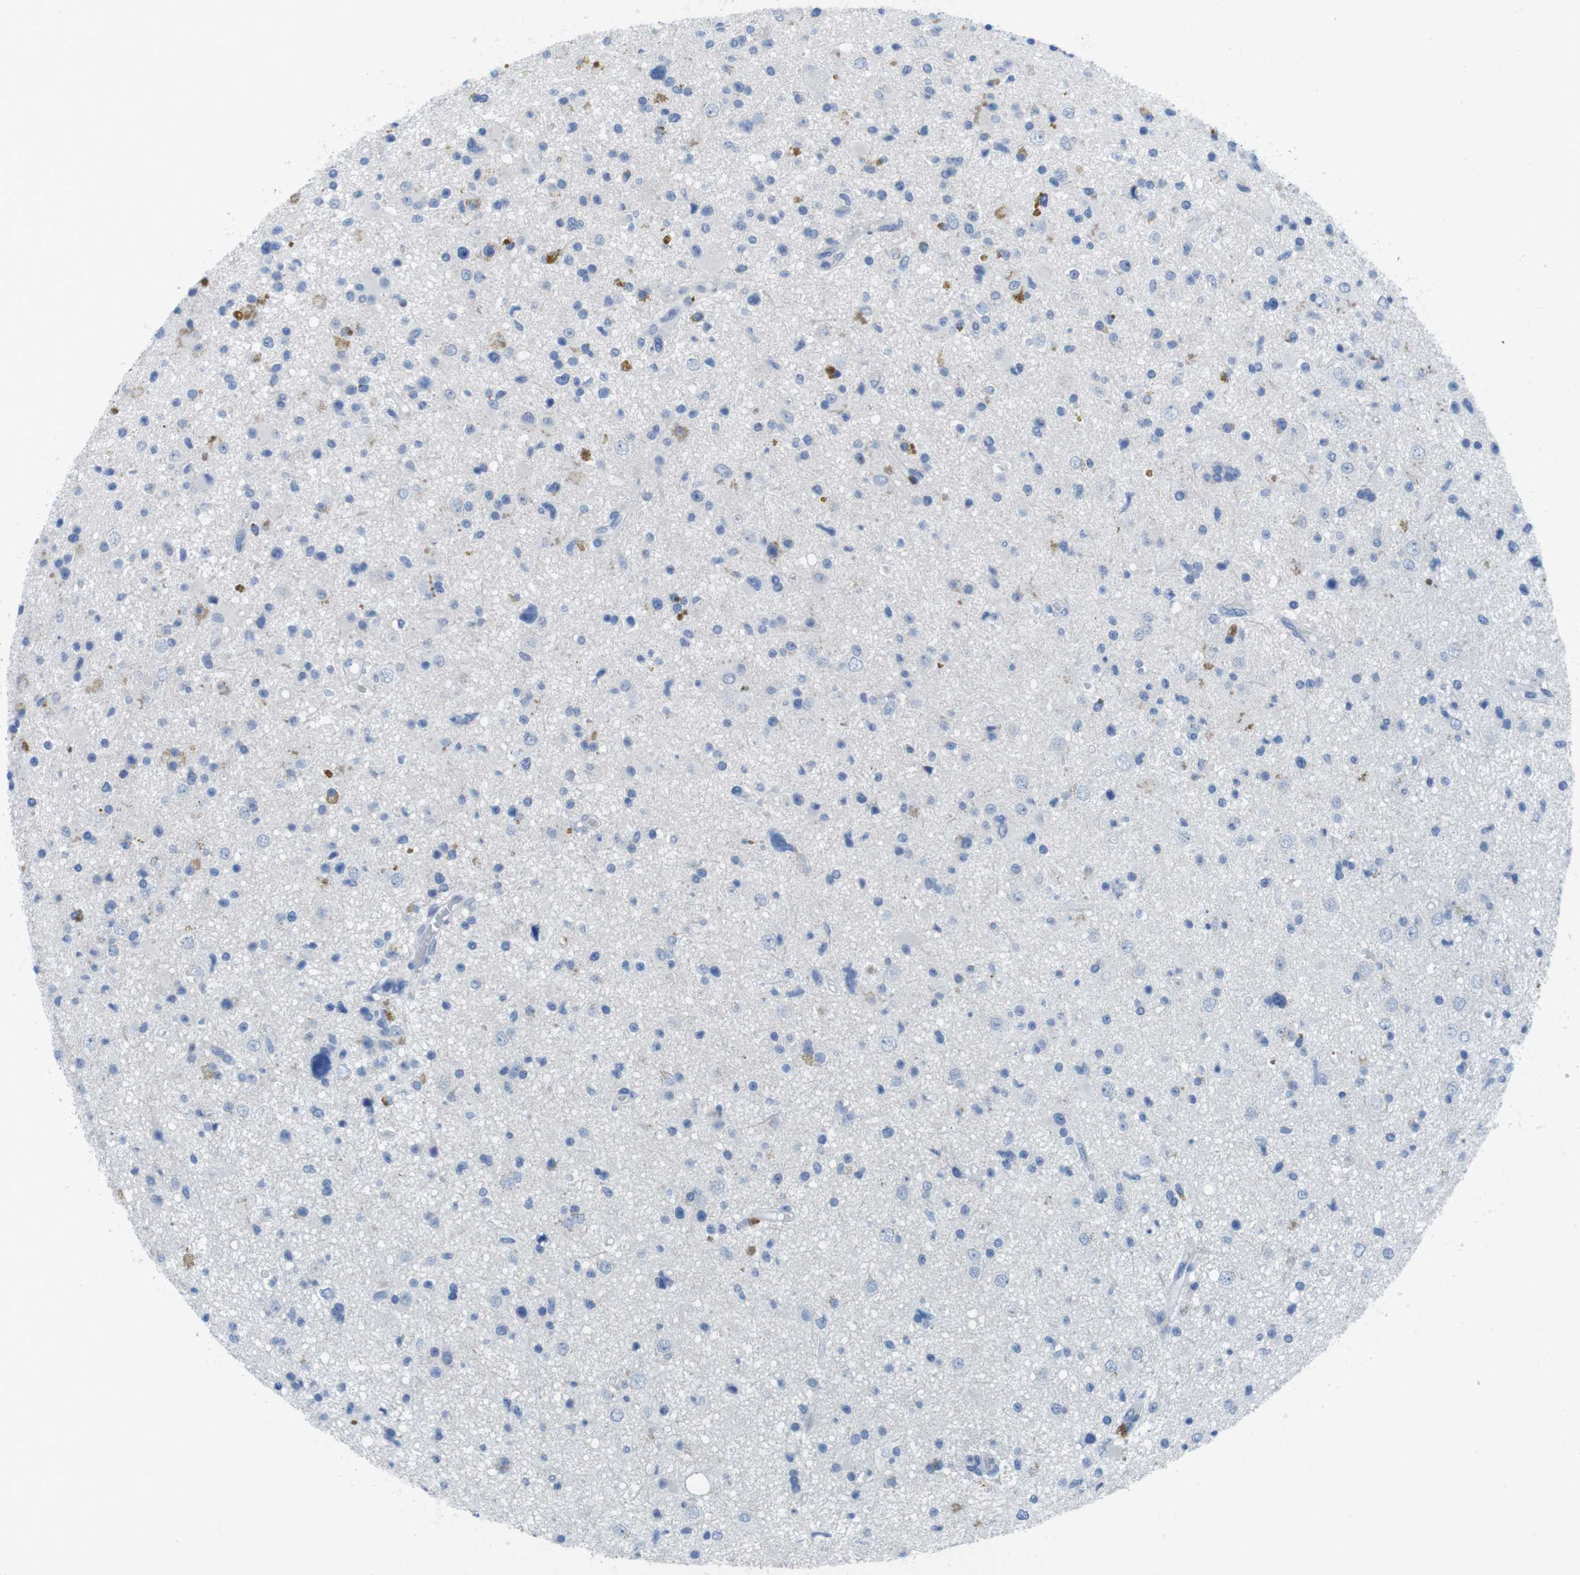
{"staining": {"intensity": "moderate", "quantity": "<25%", "location": "cytoplasmic/membranous"}, "tissue": "glioma", "cell_type": "Tumor cells", "image_type": "cancer", "snomed": [{"axis": "morphology", "description": "Glioma, malignant, High grade"}, {"axis": "topography", "description": "Brain"}], "caption": "This photomicrograph reveals immunohistochemistry staining of human malignant glioma (high-grade), with low moderate cytoplasmic/membranous staining in approximately <25% of tumor cells.", "gene": "CD5", "patient": {"sex": "male", "age": 33}}